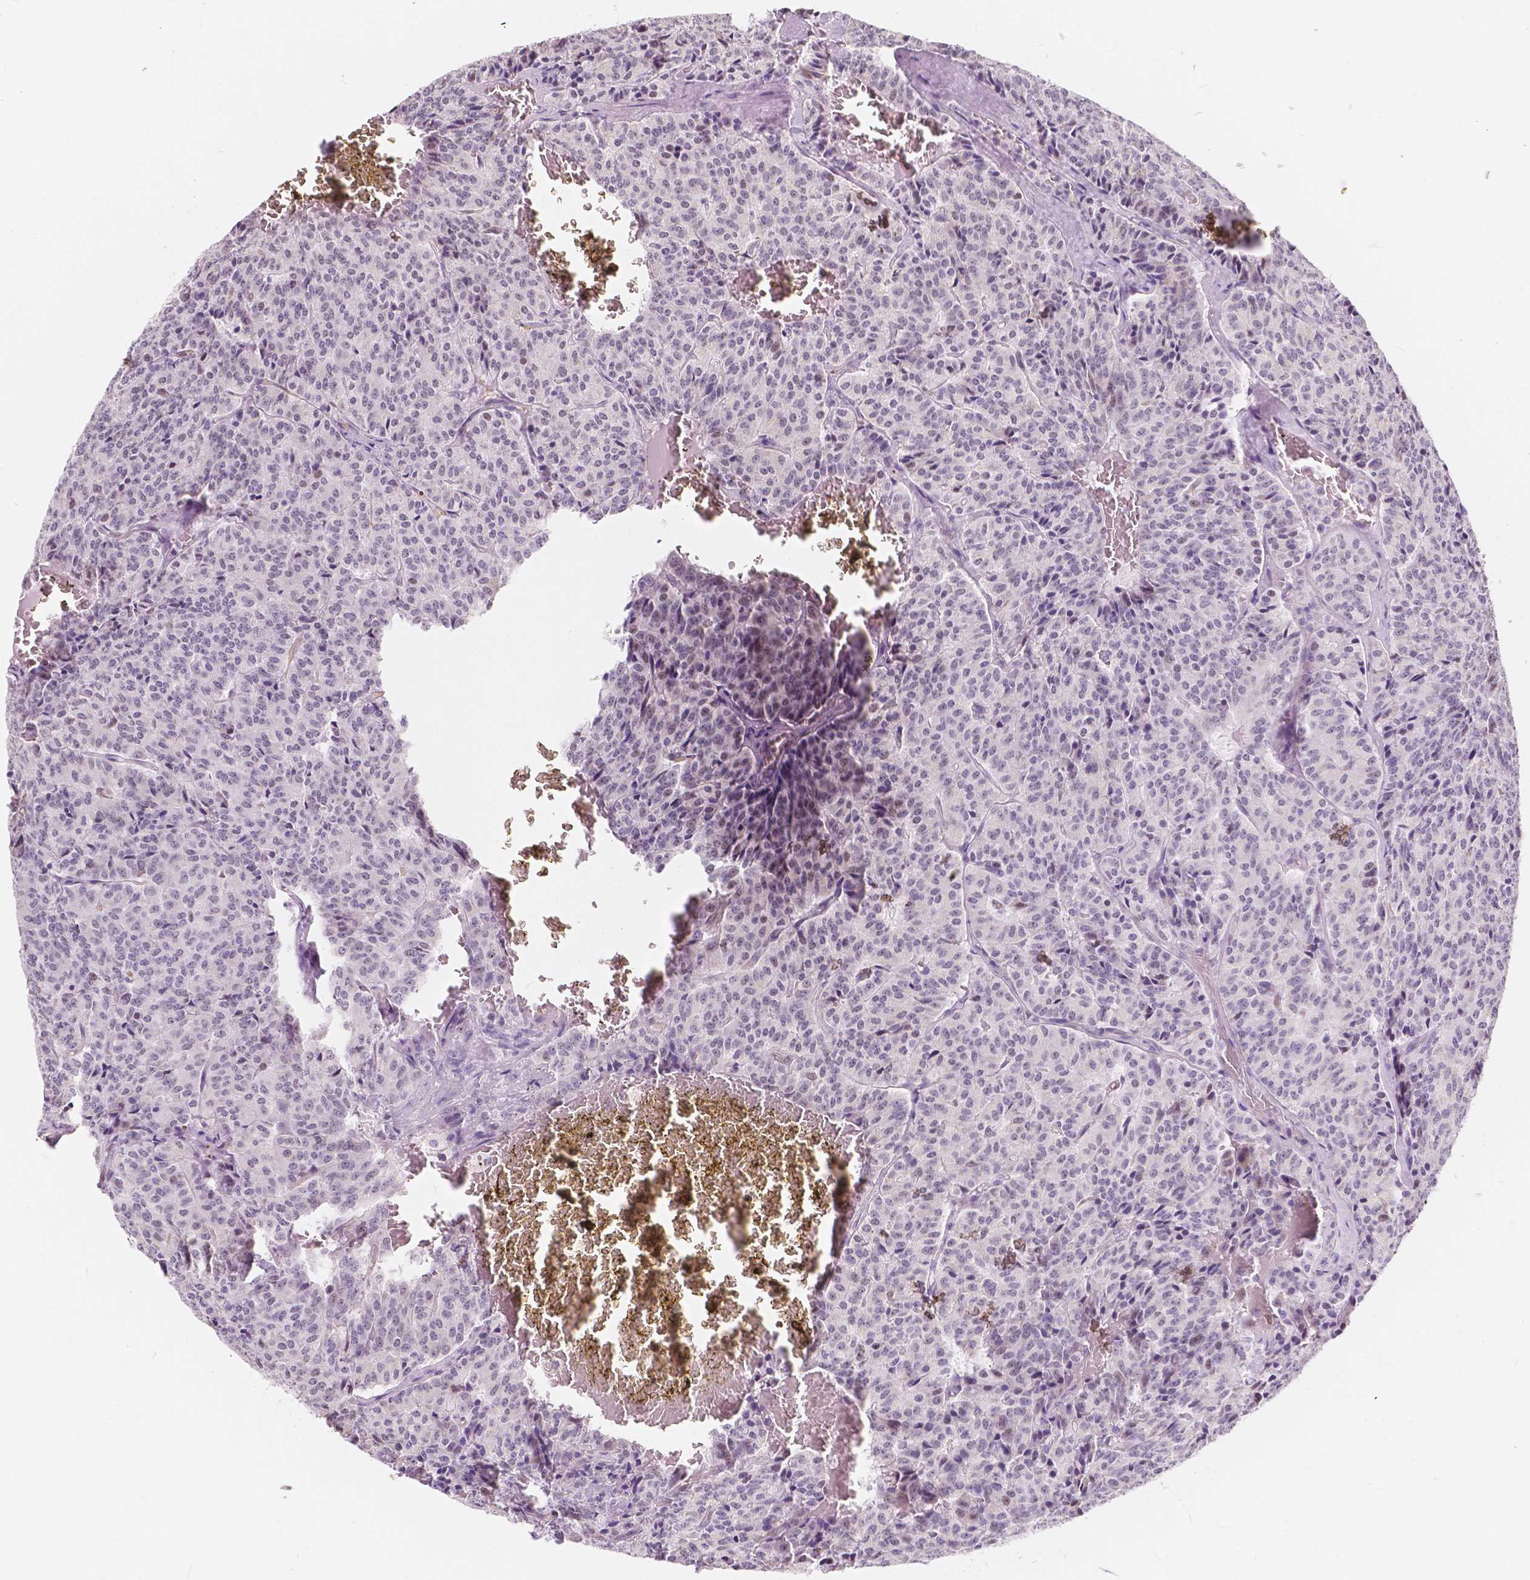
{"staining": {"intensity": "negative", "quantity": "none", "location": "none"}, "tissue": "carcinoid", "cell_type": "Tumor cells", "image_type": "cancer", "snomed": [{"axis": "morphology", "description": "Carcinoid, malignant, NOS"}, {"axis": "topography", "description": "Lung"}], "caption": "Immunohistochemistry image of neoplastic tissue: carcinoid (malignant) stained with DAB (3,3'-diaminobenzidine) shows no significant protein positivity in tumor cells.", "gene": "NOLC1", "patient": {"sex": "male", "age": 70}}